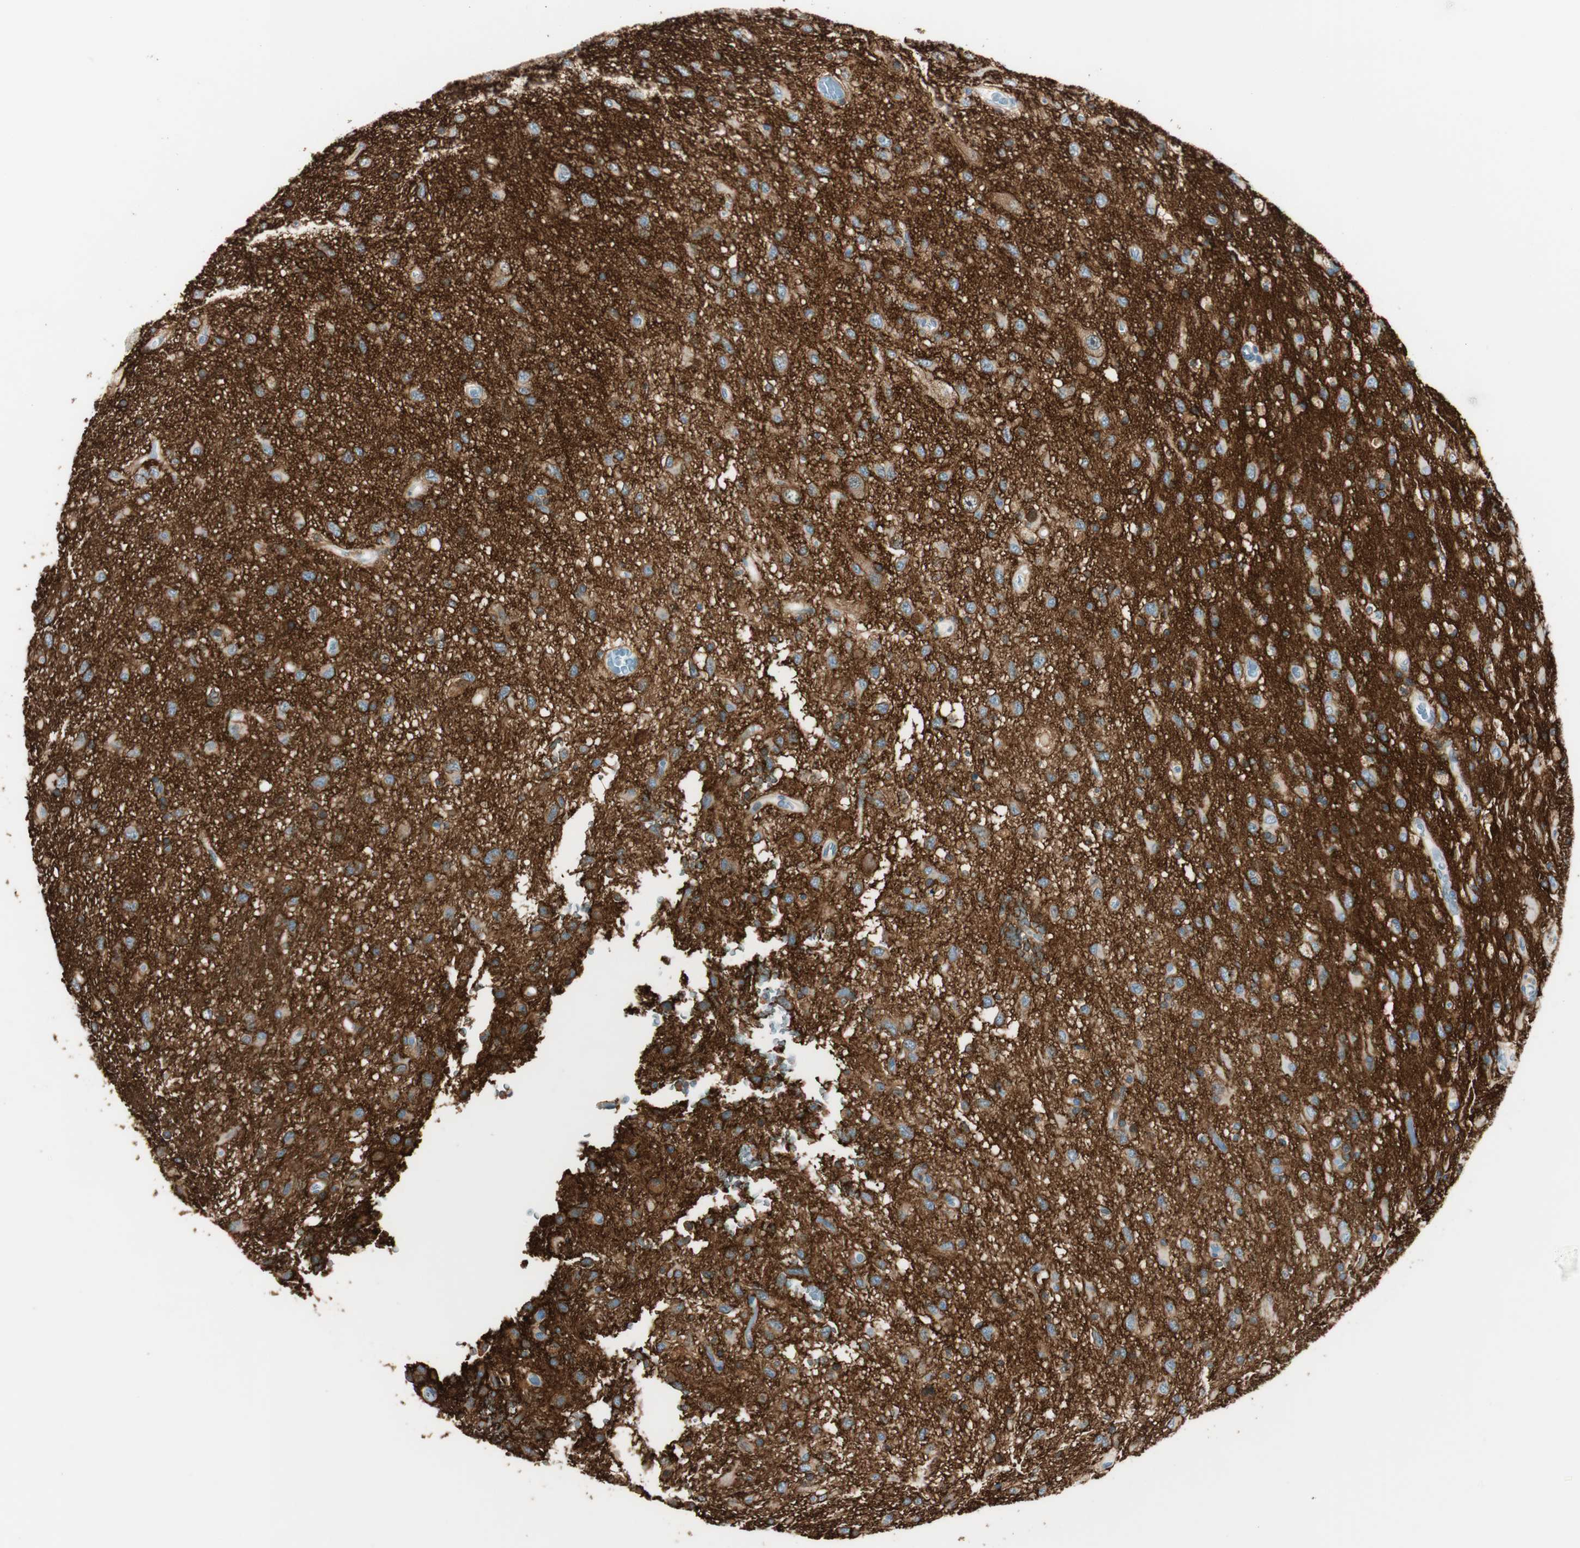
{"staining": {"intensity": "negative", "quantity": "none", "location": "none"}, "tissue": "glioma", "cell_type": "Tumor cells", "image_type": "cancer", "snomed": [{"axis": "morphology", "description": "Glioma, malignant, Low grade"}, {"axis": "topography", "description": "Brain"}], "caption": "IHC image of glioma stained for a protein (brown), which shows no positivity in tumor cells.", "gene": "GNAO1", "patient": {"sex": "male", "age": 77}}